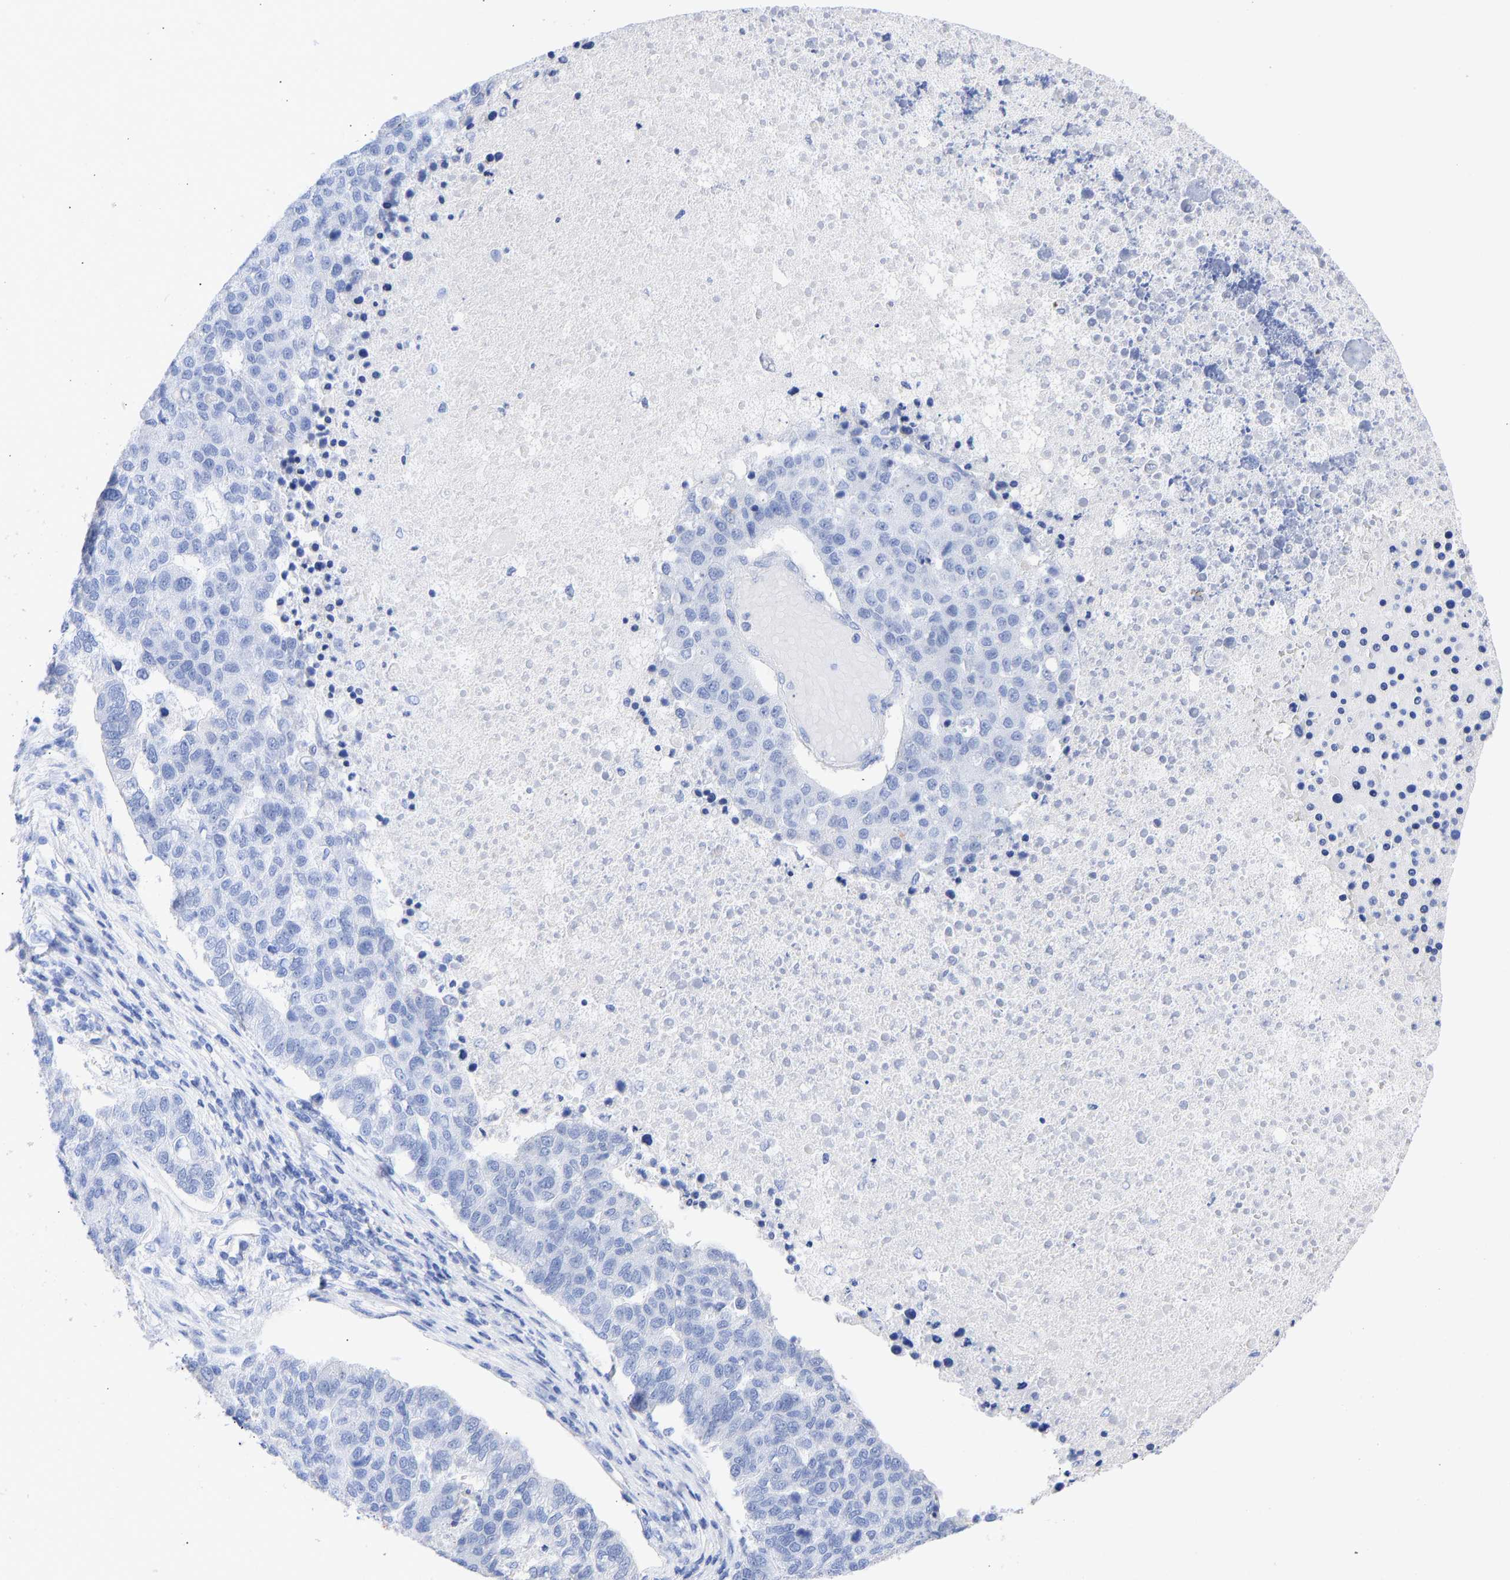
{"staining": {"intensity": "negative", "quantity": "none", "location": "none"}, "tissue": "pancreatic cancer", "cell_type": "Tumor cells", "image_type": "cancer", "snomed": [{"axis": "morphology", "description": "Adenocarcinoma, NOS"}, {"axis": "topography", "description": "Pancreas"}], "caption": "Tumor cells show no significant positivity in pancreatic adenocarcinoma.", "gene": "KRT1", "patient": {"sex": "female", "age": 61}}